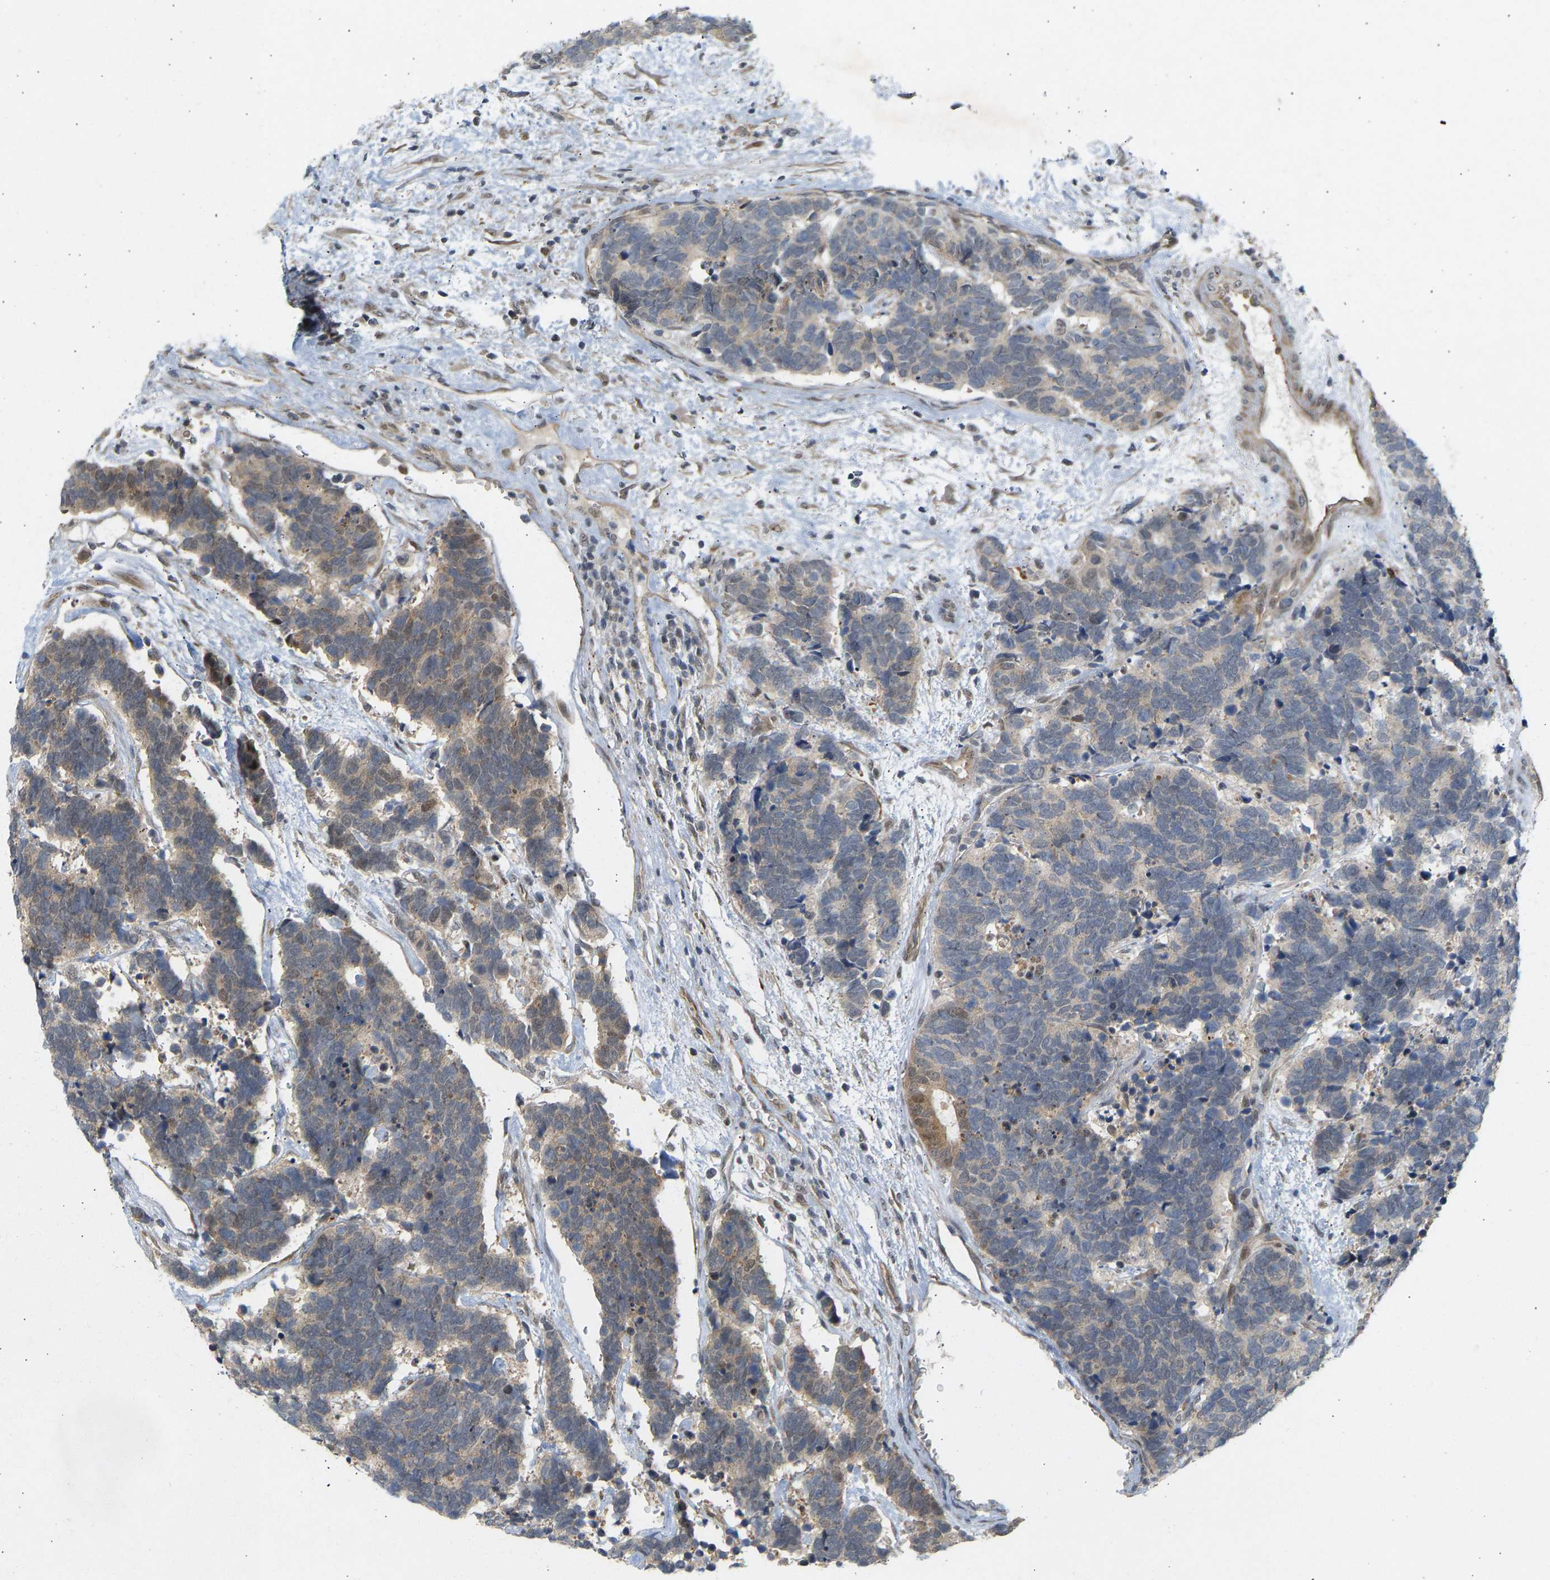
{"staining": {"intensity": "weak", "quantity": "25%-75%", "location": "cytoplasmic/membranous"}, "tissue": "carcinoid", "cell_type": "Tumor cells", "image_type": "cancer", "snomed": [{"axis": "morphology", "description": "Carcinoma, NOS"}, {"axis": "morphology", "description": "Carcinoid, malignant, NOS"}, {"axis": "topography", "description": "Urinary bladder"}], "caption": "Weak cytoplasmic/membranous positivity for a protein is appreciated in about 25%-75% of tumor cells of carcinoma using IHC.", "gene": "BAG1", "patient": {"sex": "male", "age": 57}}